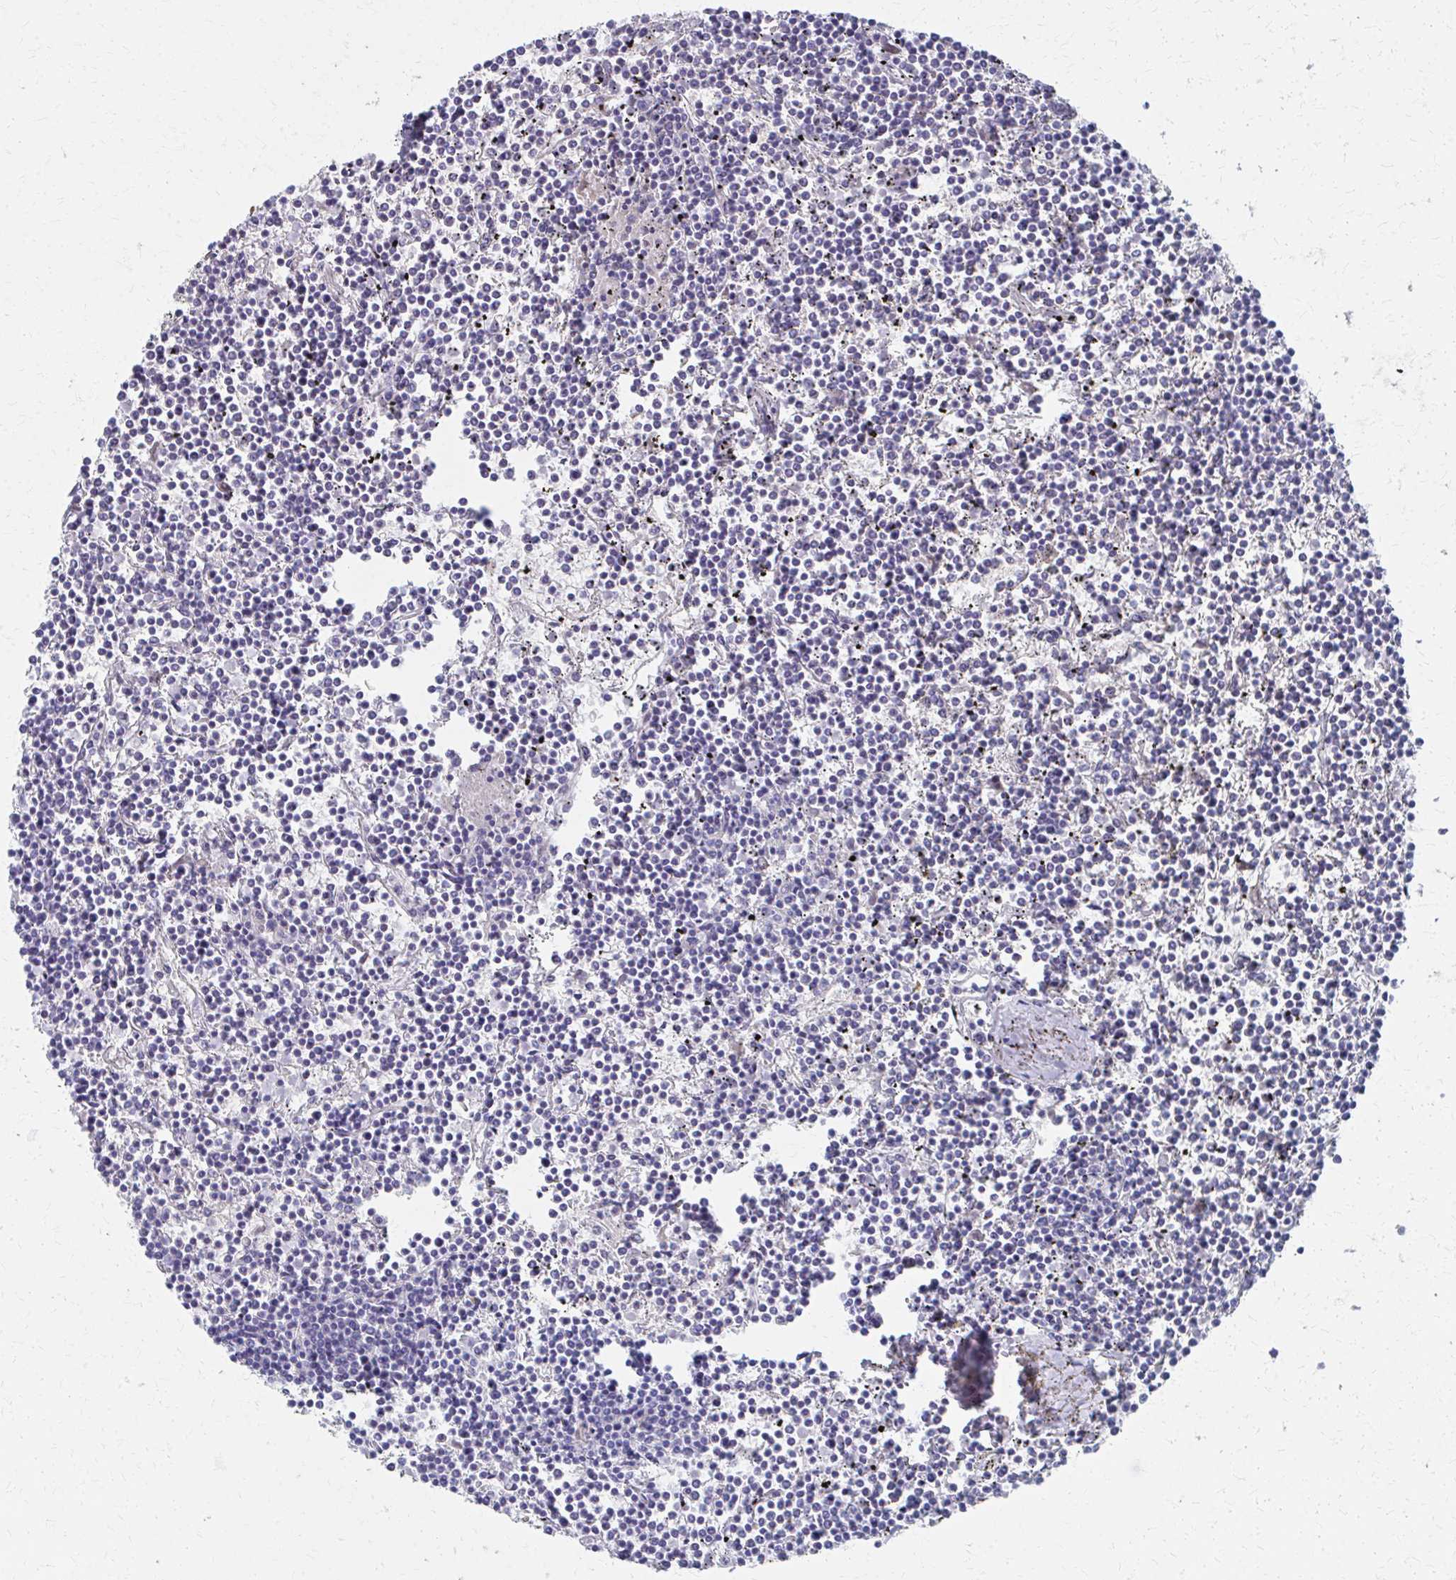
{"staining": {"intensity": "negative", "quantity": "none", "location": "none"}, "tissue": "lymphoma", "cell_type": "Tumor cells", "image_type": "cancer", "snomed": [{"axis": "morphology", "description": "Malignant lymphoma, non-Hodgkin's type, Low grade"}, {"axis": "topography", "description": "Spleen"}], "caption": "IHC of lymphoma shows no expression in tumor cells.", "gene": "MS4A2", "patient": {"sex": "female", "age": 19}}